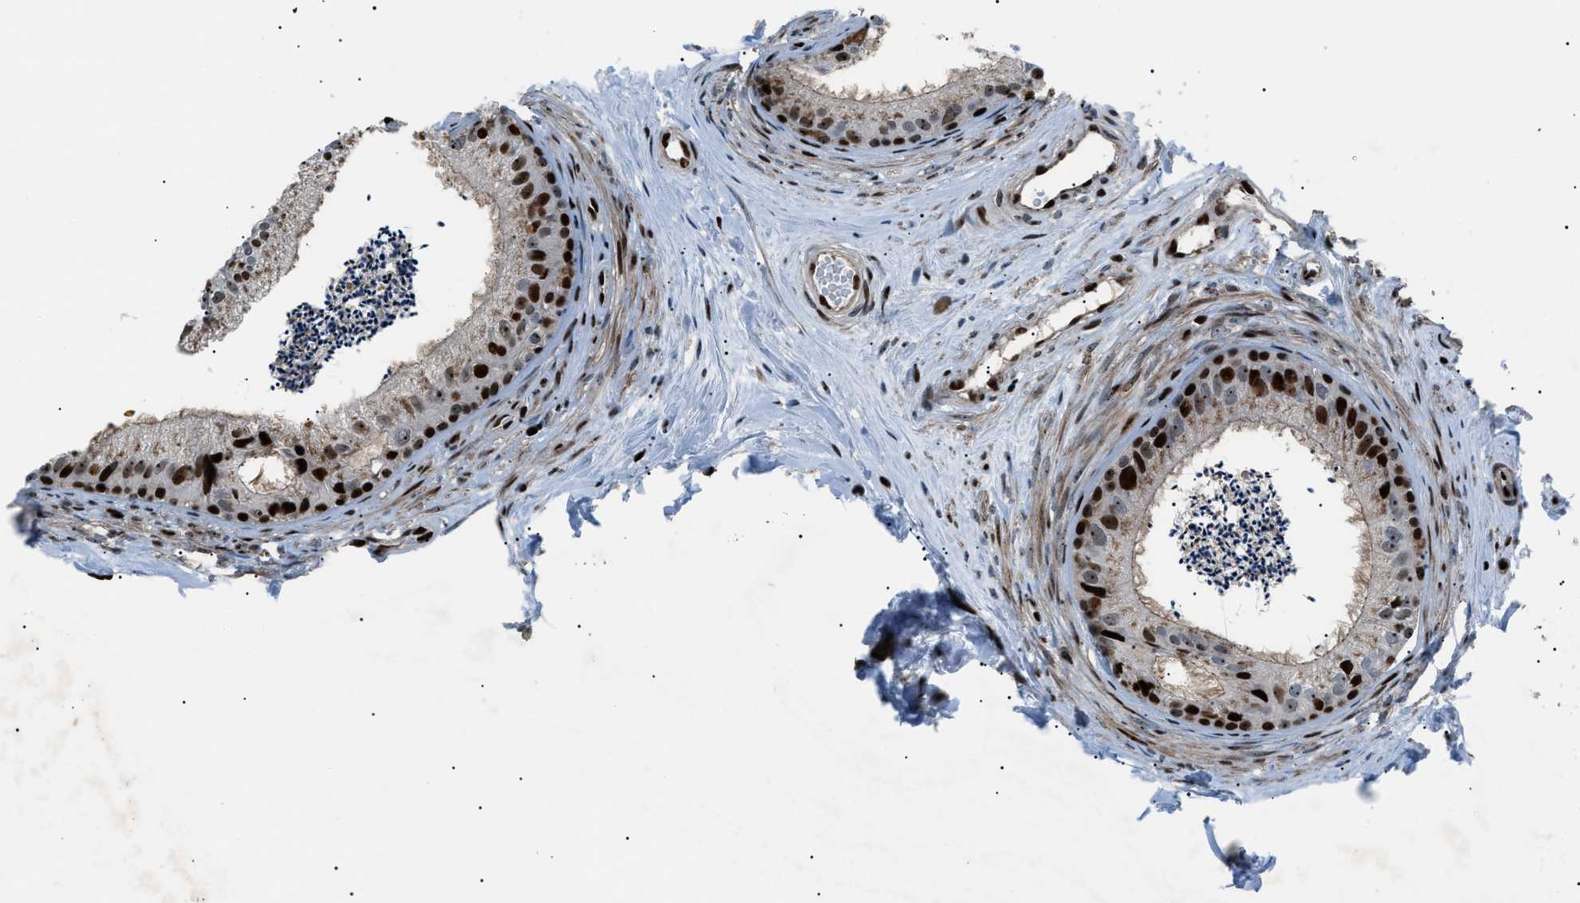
{"staining": {"intensity": "strong", "quantity": ">75%", "location": "nuclear"}, "tissue": "epididymis", "cell_type": "Glandular cells", "image_type": "normal", "snomed": [{"axis": "morphology", "description": "Normal tissue, NOS"}, {"axis": "topography", "description": "Epididymis"}], "caption": "DAB (3,3'-diaminobenzidine) immunohistochemical staining of normal epididymis shows strong nuclear protein staining in about >75% of glandular cells.", "gene": "PRKX", "patient": {"sex": "male", "age": 56}}